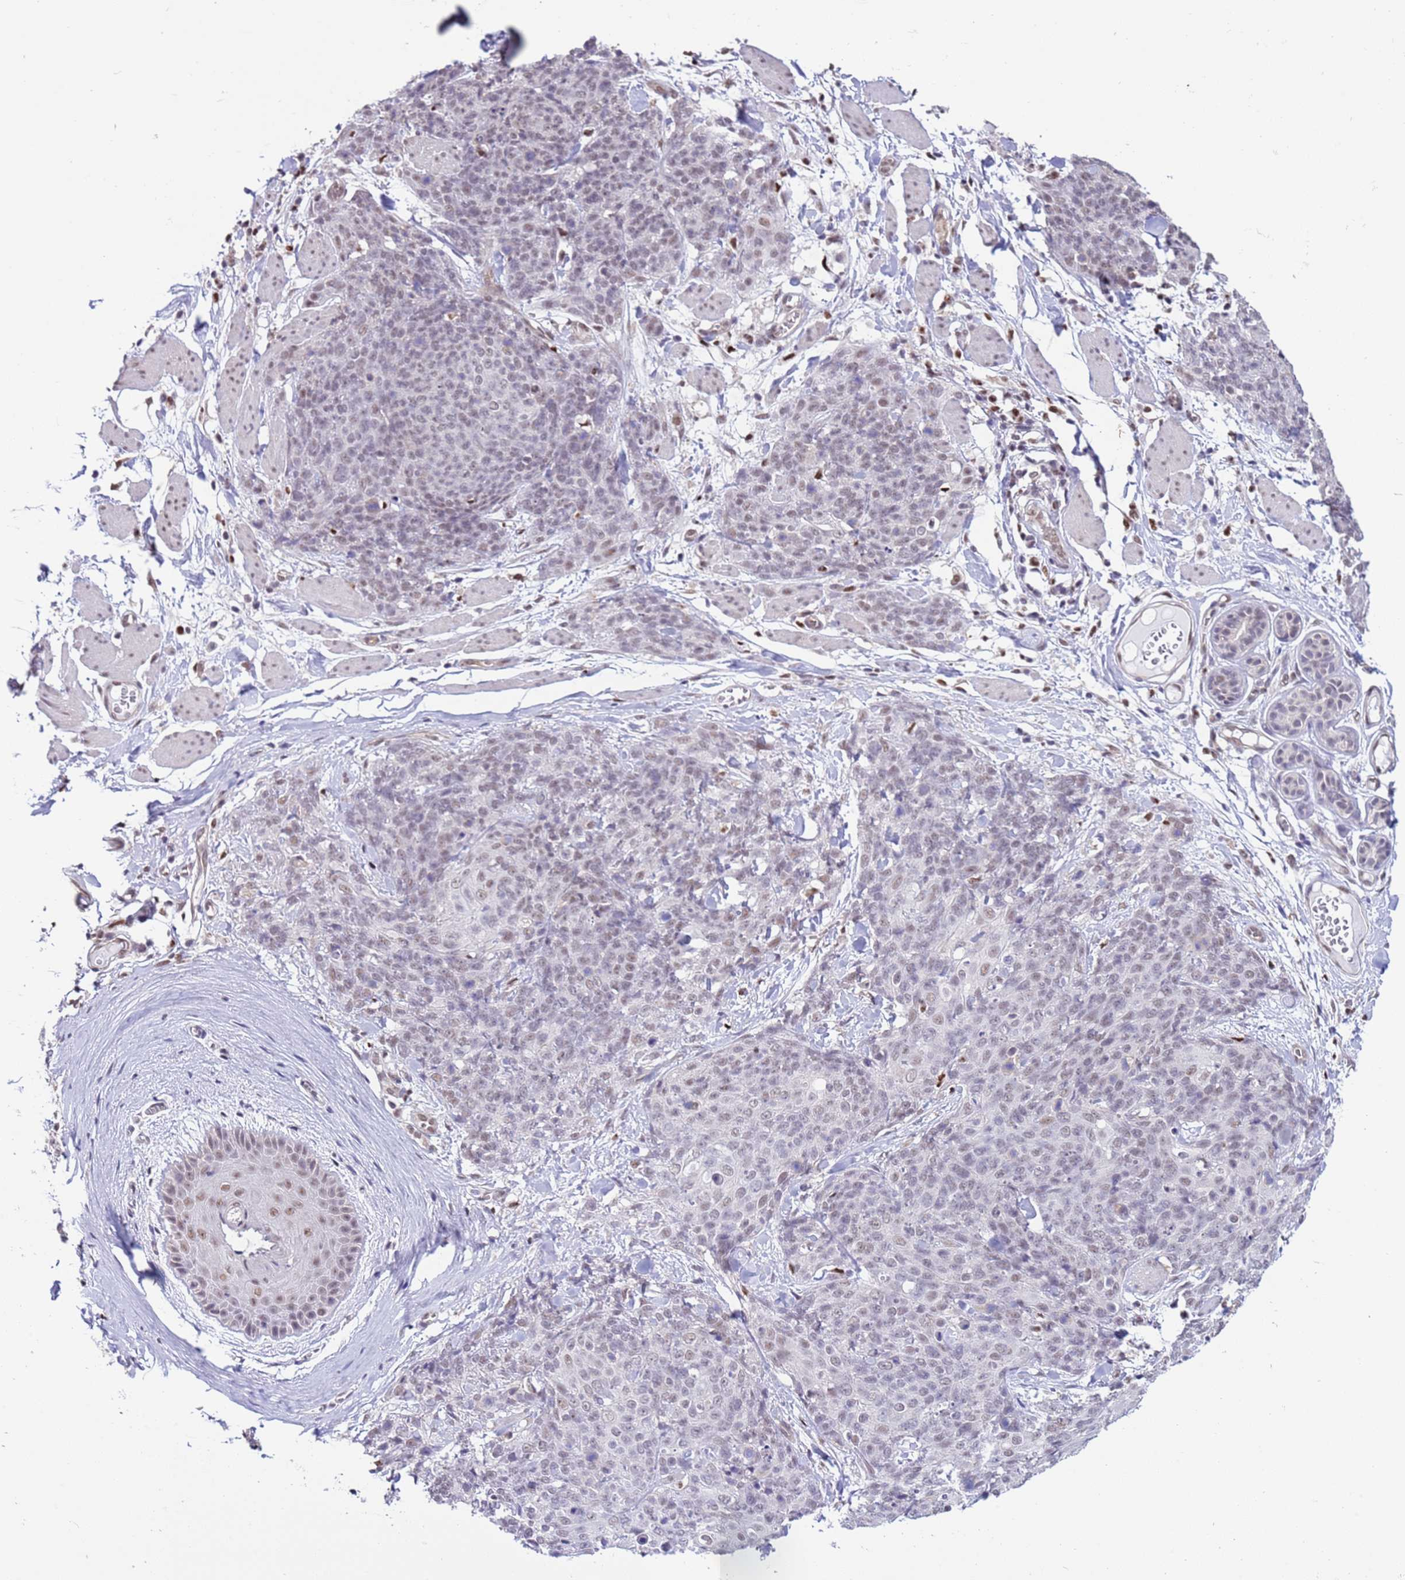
{"staining": {"intensity": "weak", "quantity": "25%-75%", "location": "nuclear"}, "tissue": "skin cancer", "cell_type": "Tumor cells", "image_type": "cancer", "snomed": [{"axis": "morphology", "description": "Squamous cell carcinoma, NOS"}, {"axis": "topography", "description": "Skin"}, {"axis": "topography", "description": "Vulva"}], "caption": "IHC staining of skin cancer, which displays low levels of weak nuclear expression in approximately 25%-75% of tumor cells indicating weak nuclear protein staining. The staining was performed using DAB (3,3'-diaminobenzidine) (brown) for protein detection and nuclei were counterstained in hematoxylin (blue).", "gene": "PRPF6", "patient": {"sex": "female", "age": 85}}